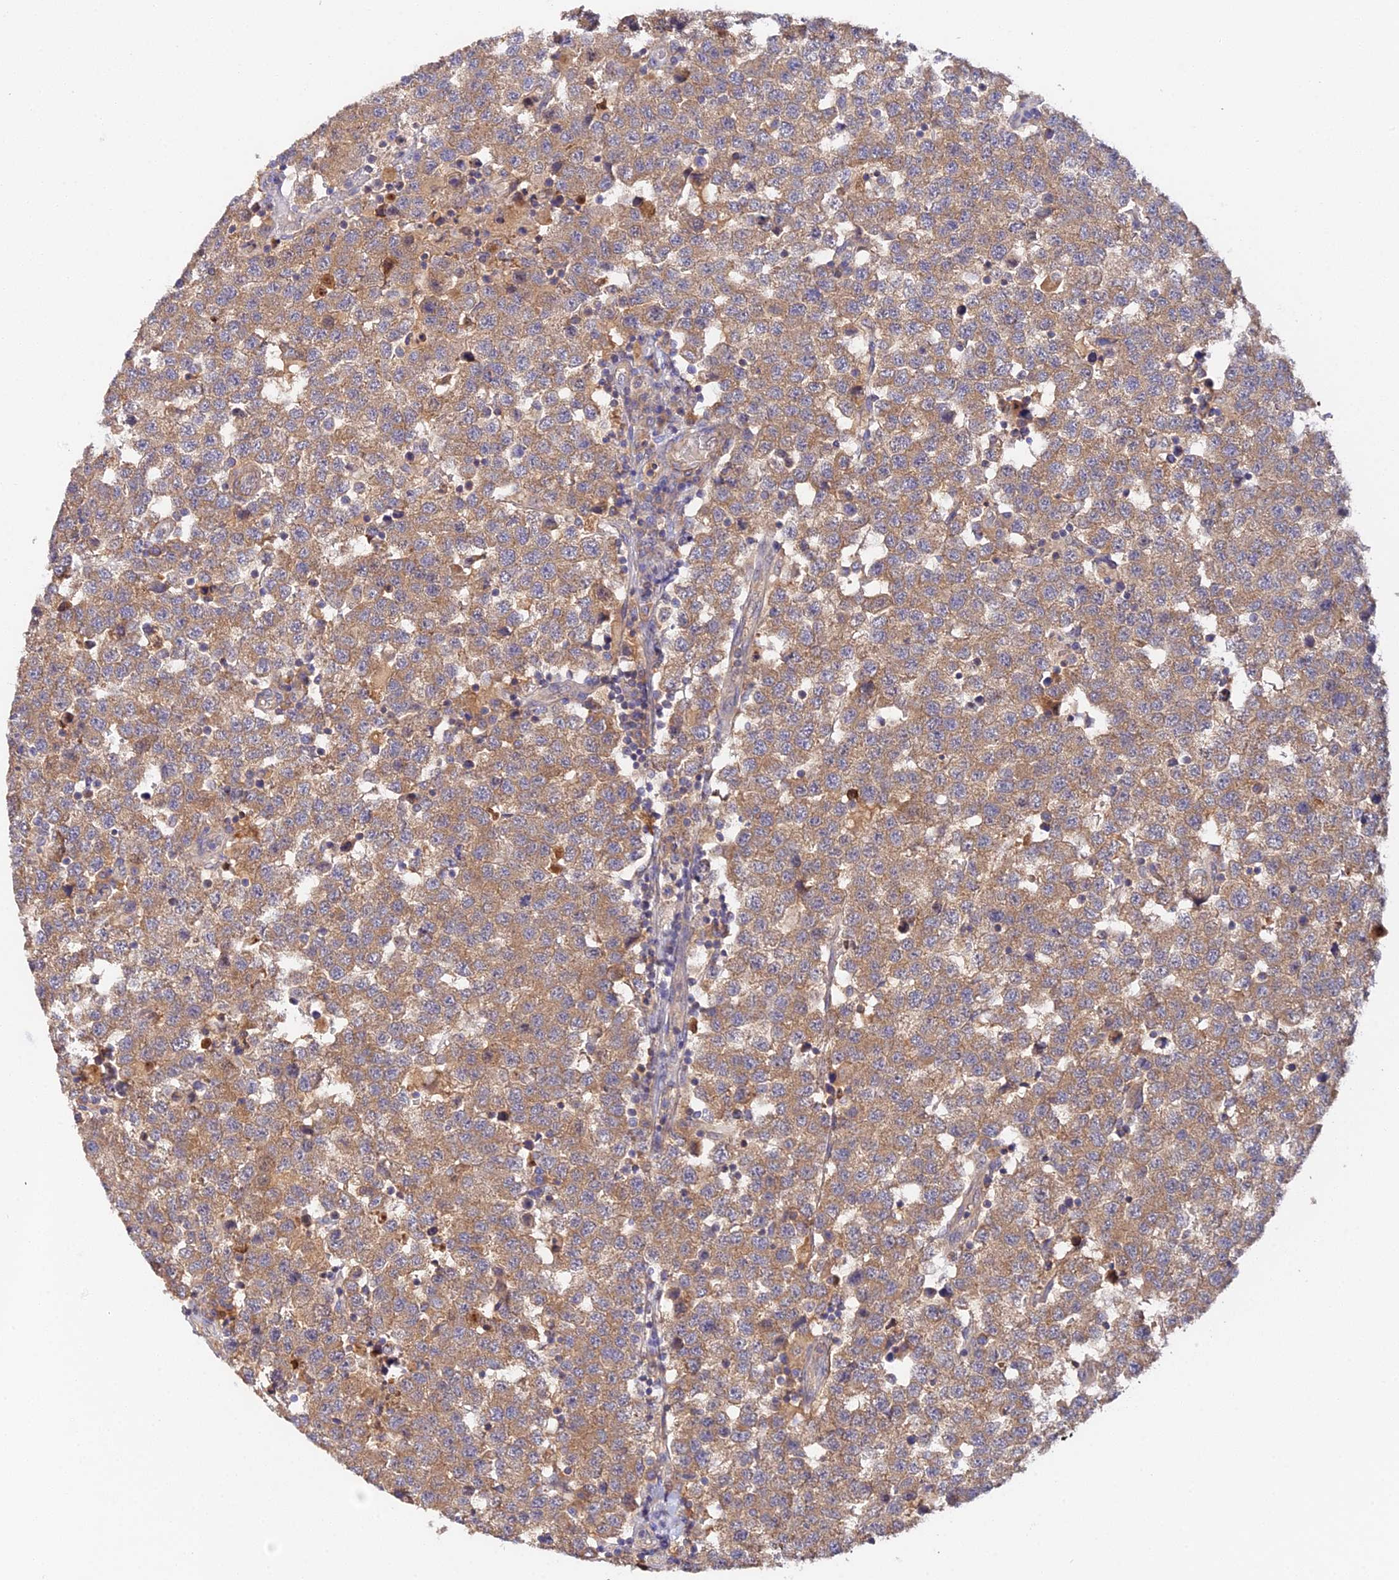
{"staining": {"intensity": "moderate", "quantity": ">75%", "location": "cytoplasmic/membranous"}, "tissue": "testis cancer", "cell_type": "Tumor cells", "image_type": "cancer", "snomed": [{"axis": "morphology", "description": "Seminoma, NOS"}, {"axis": "topography", "description": "Testis"}], "caption": "Human seminoma (testis) stained with a protein marker reveals moderate staining in tumor cells.", "gene": "TRIM26", "patient": {"sex": "male", "age": 34}}